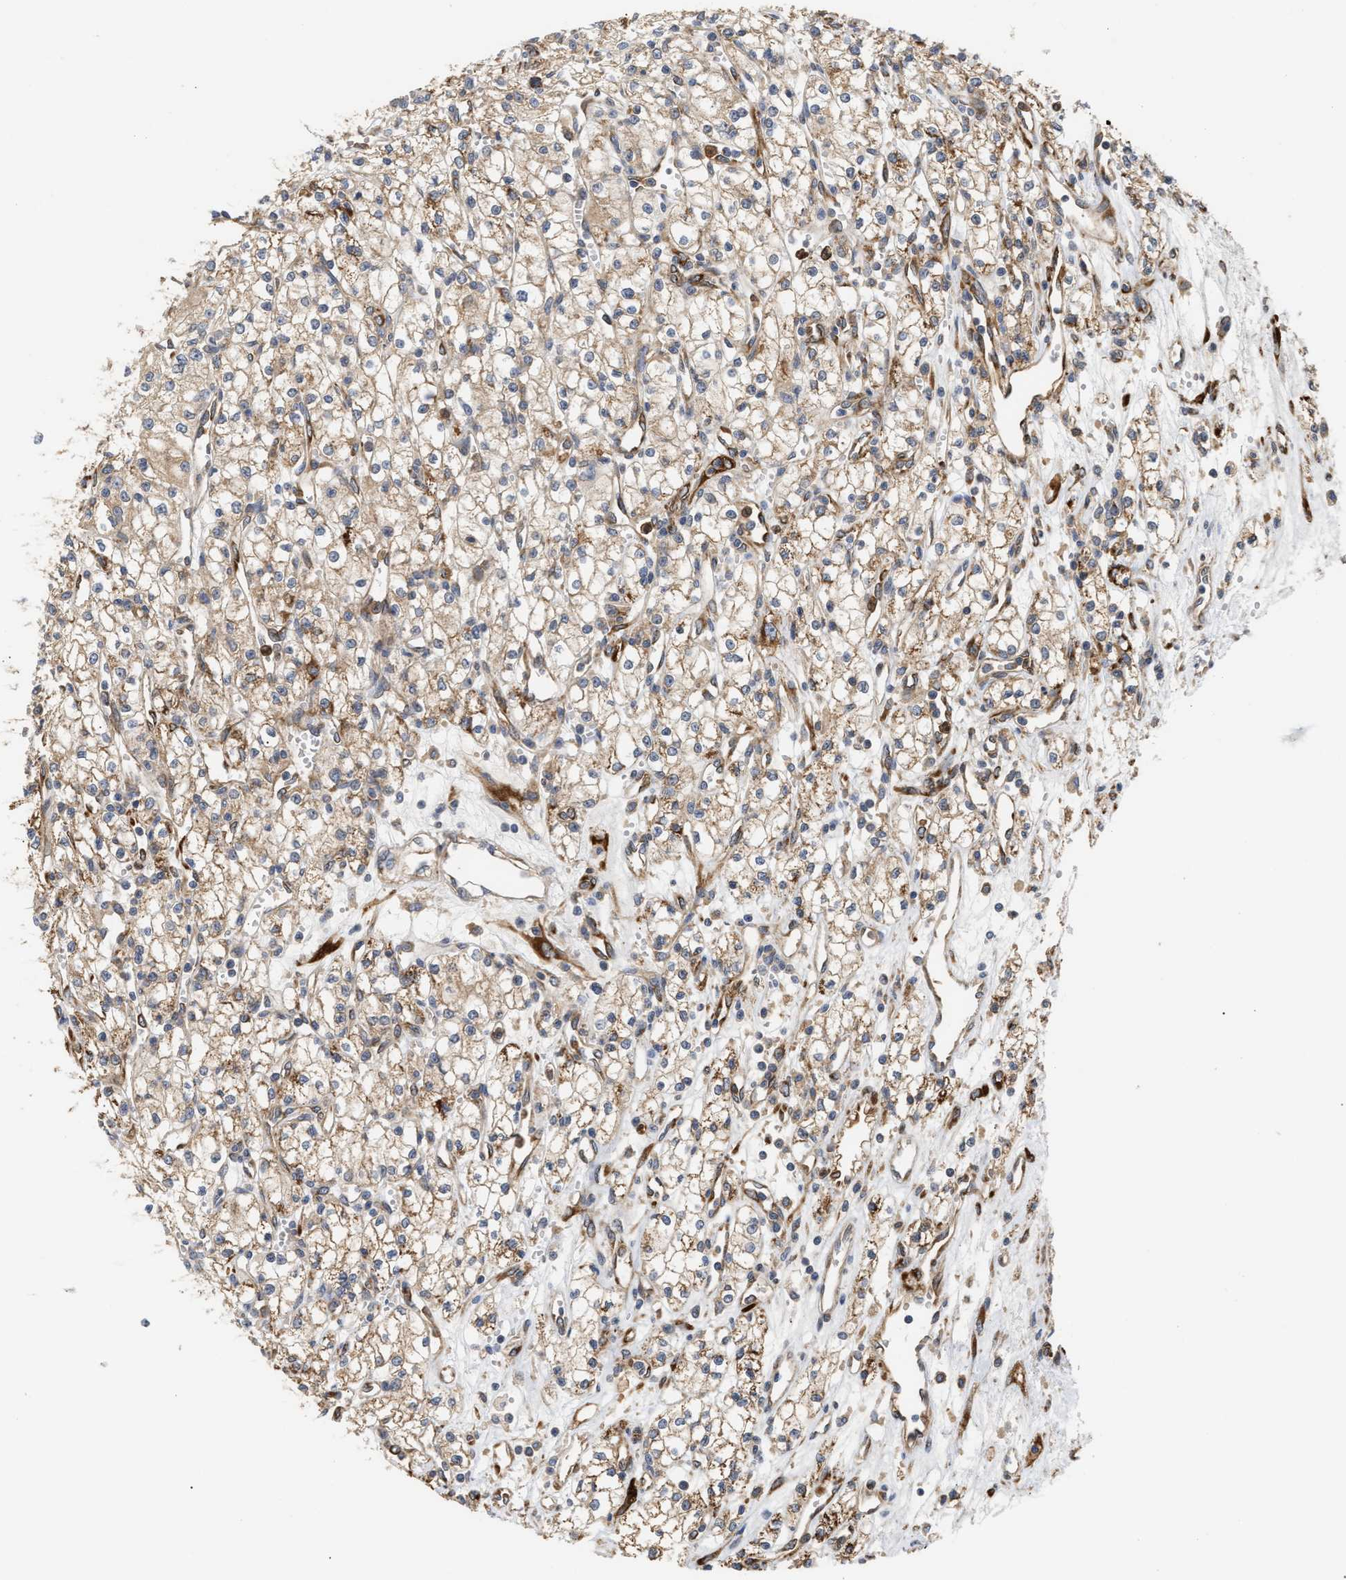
{"staining": {"intensity": "weak", "quantity": ">75%", "location": "cytoplasmic/membranous"}, "tissue": "renal cancer", "cell_type": "Tumor cells", "image_type": "cancer", "snomed": [{"axis": "morphology", "description": "Adenocarcinoma, NOS"}, {"axis": "topography", "description": "Kidney"}], "caption": "Adenocarcinoma (renal) stained with IHC exhibits weak cytoplasmic/membranous staining in approximately >75% of tumor cells.", "gene": "PLCD1", "patient": {"sex": "male", "age": 59}}